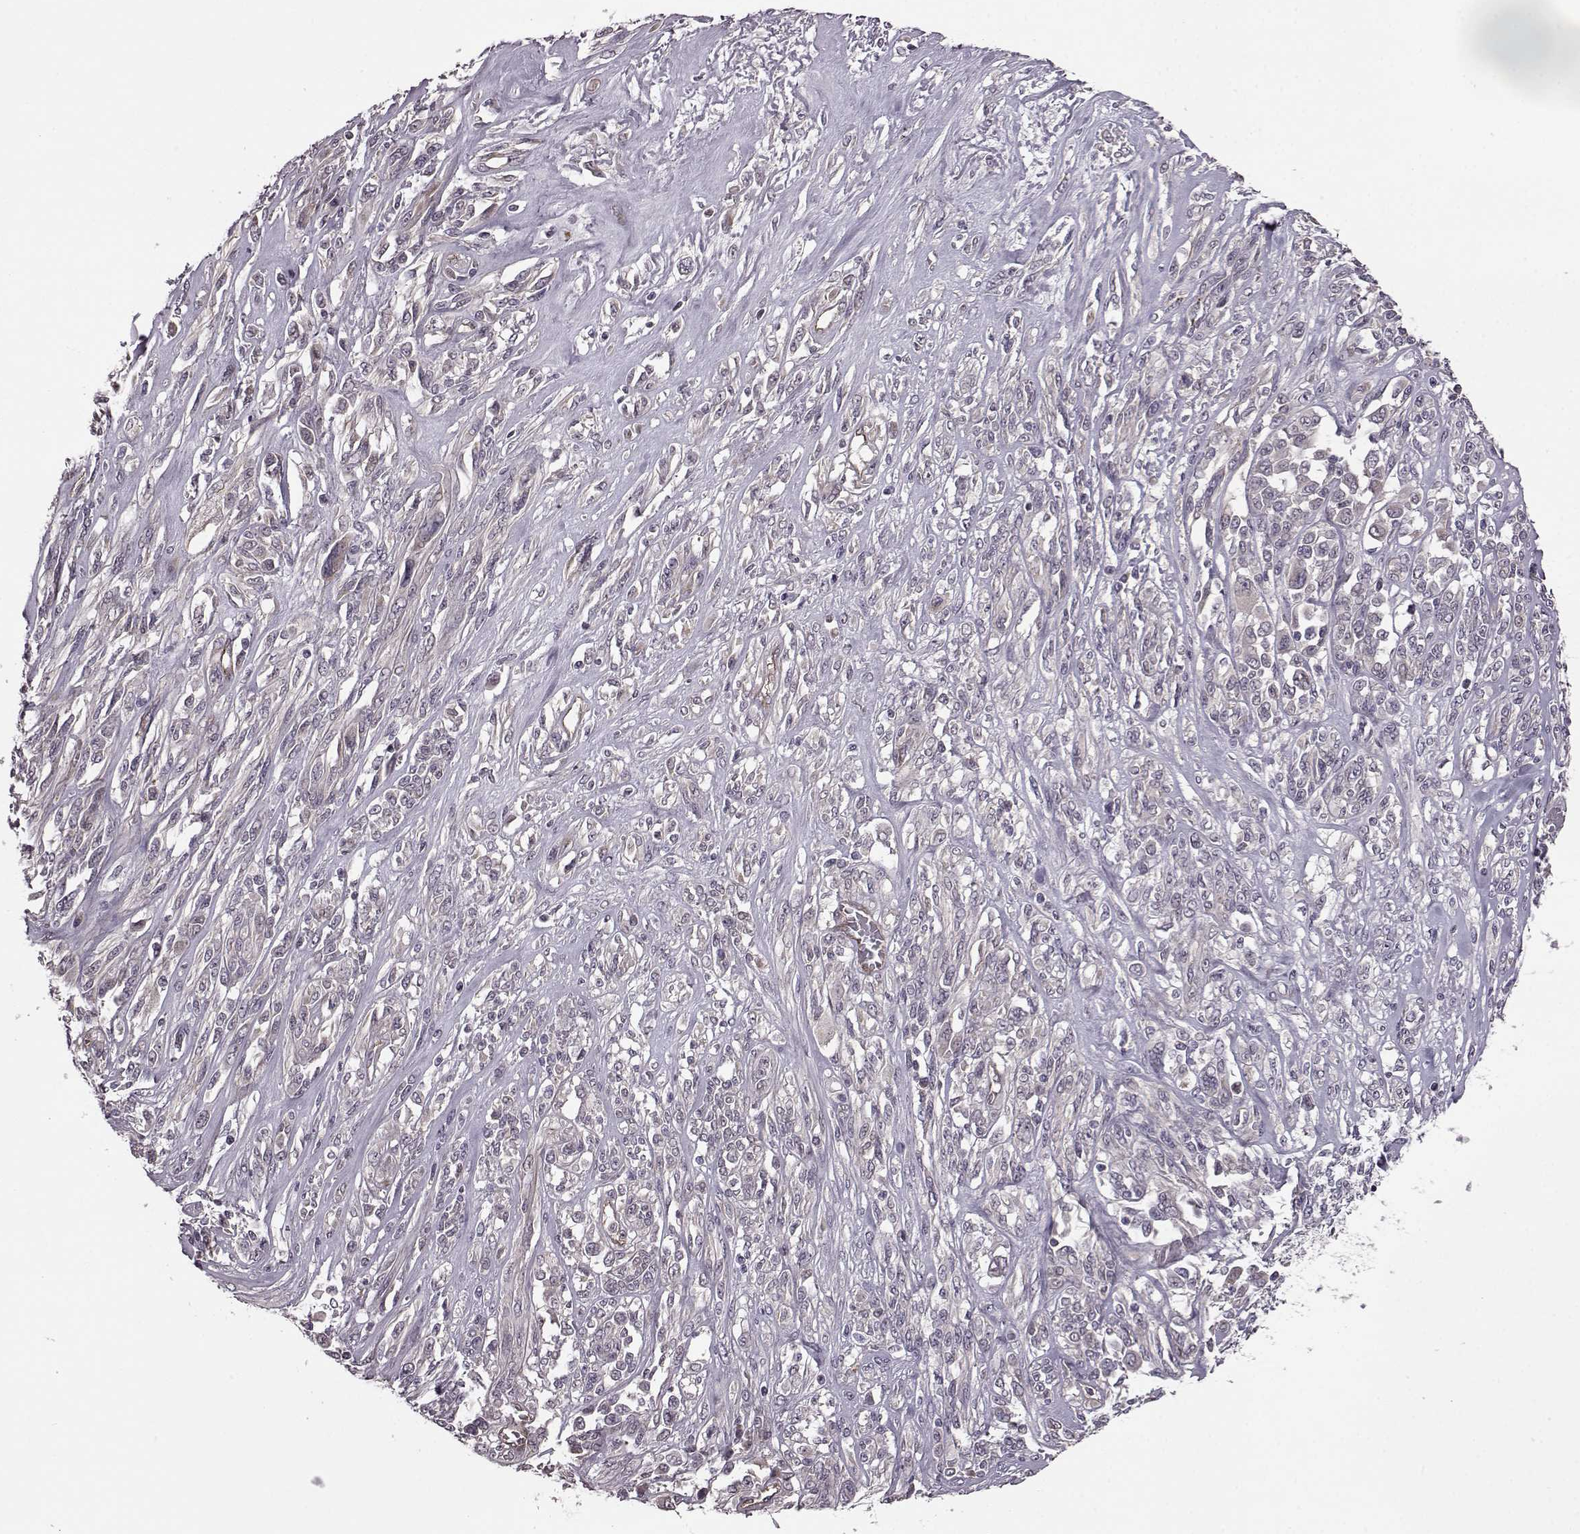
{"staining": {"intensity": "negative", "quantity": "none", "location": "none"}, "tissue": "melanoma", "cell_type": "Tumor cells", "image_type": "cancer", "snomed": [{"axis": "morphology", "description": "Malignant melanoma, NOS"}, {"axis": "topography", "description": "Skin"}], "caption": "Tumor cells are negative for brown protein staining in malignant melanoma.", "gene": "SYNPO", "patient": {"sex": "female", "age": 91}}